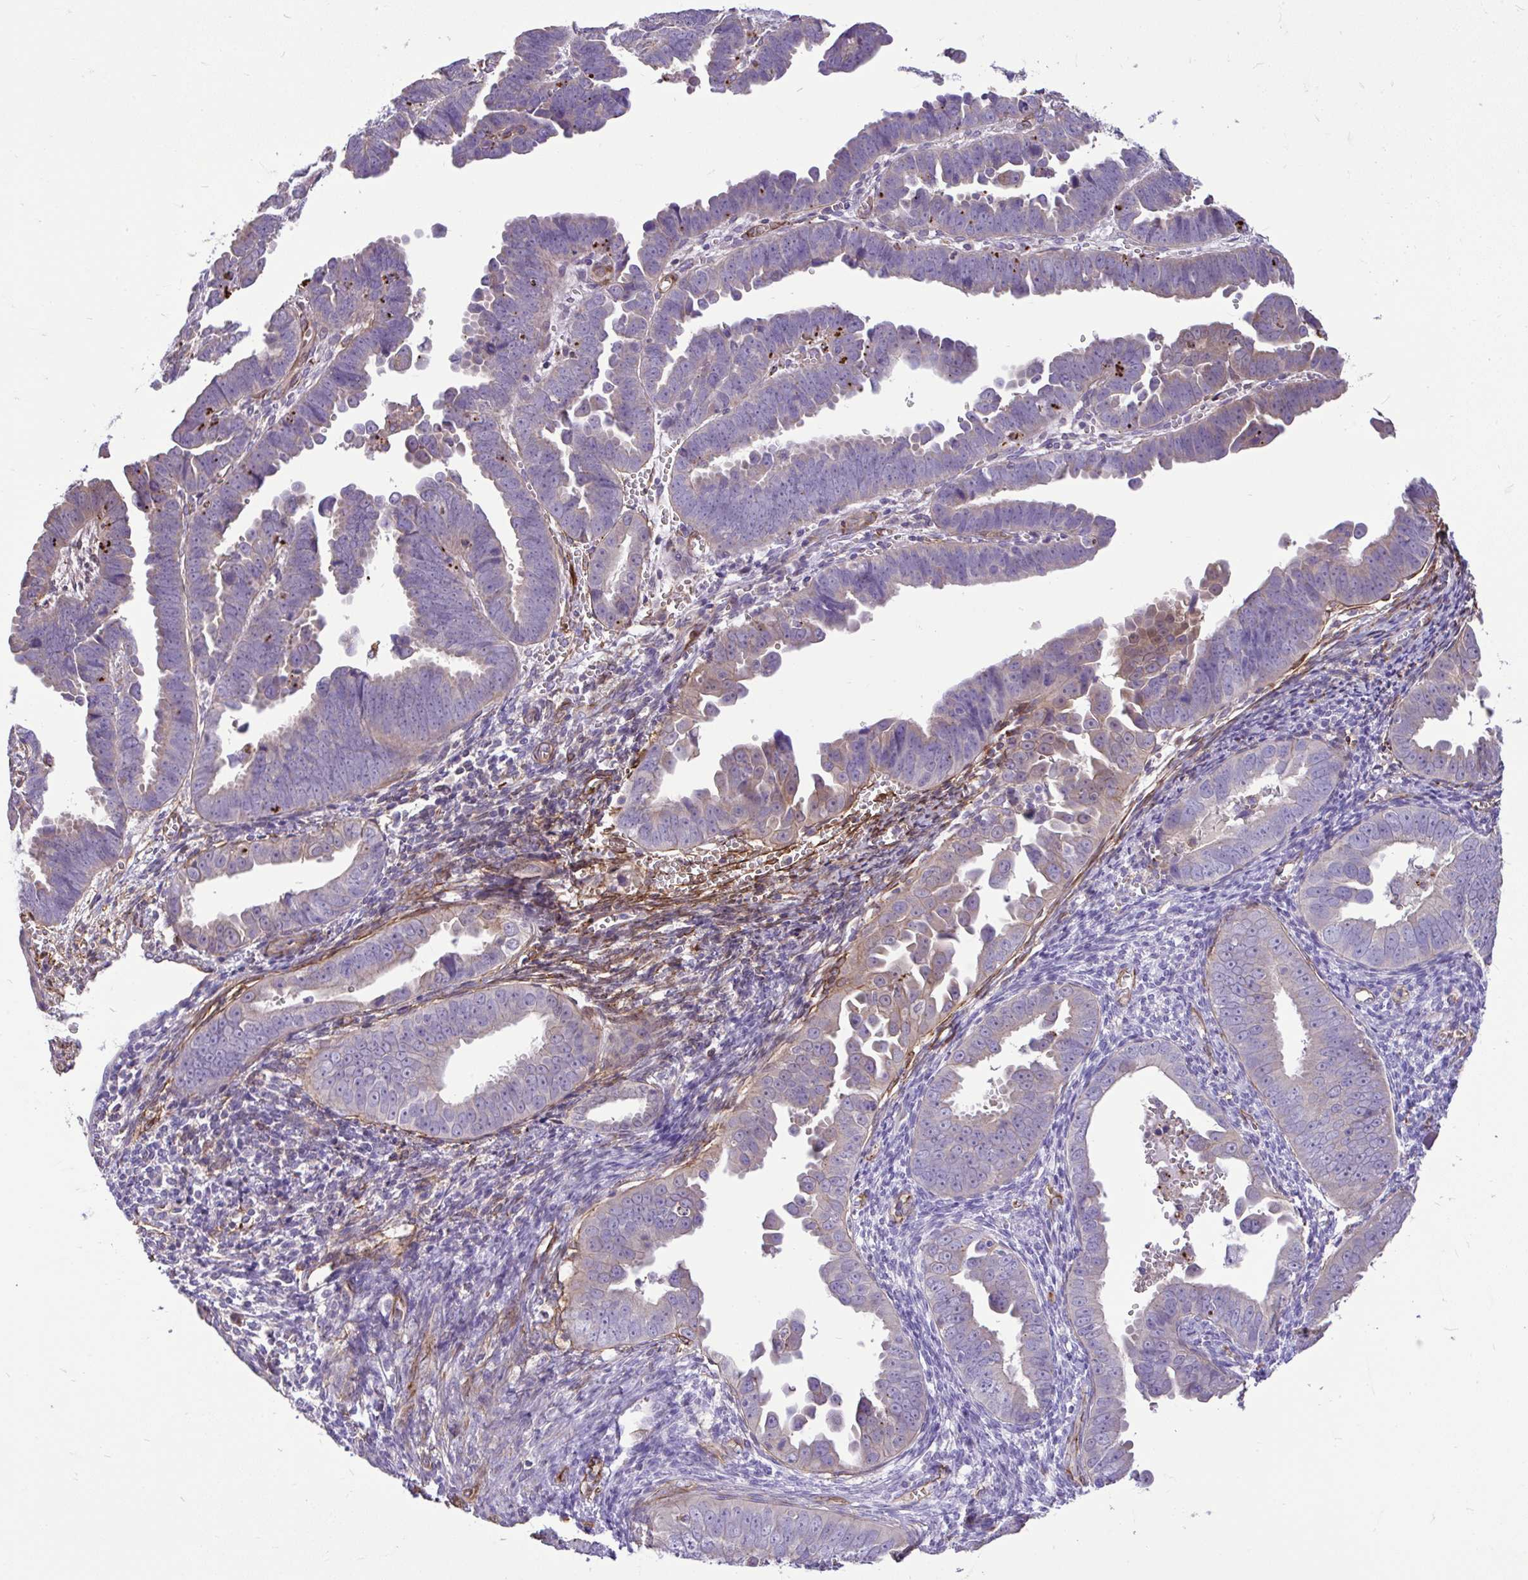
{"staining": {"intensity": "moderate", "quantity": "<25%", "location": "cytoplasmic/membranous"}, "tissue": "endometrial cancer", "cell_type": "Tumor cells", "image_type": "cancer", "snomed": [{"axis": "morphology", "description": "Adenocarcinoma, NOS"}, {"axis": "topography", "description": "Endometrium"}], "caption": "Immunohistochemical staining of human endometrial cancer (adenocarcinoma) exhibits moderate cytoplasmic/membranous protein staining in about <25% of tumor cells. (DAB IHC, brown staining for protein, blue staining for nuclei).", "gene": "PTPRK", "patient": {"sex": "female", "age": 75}}